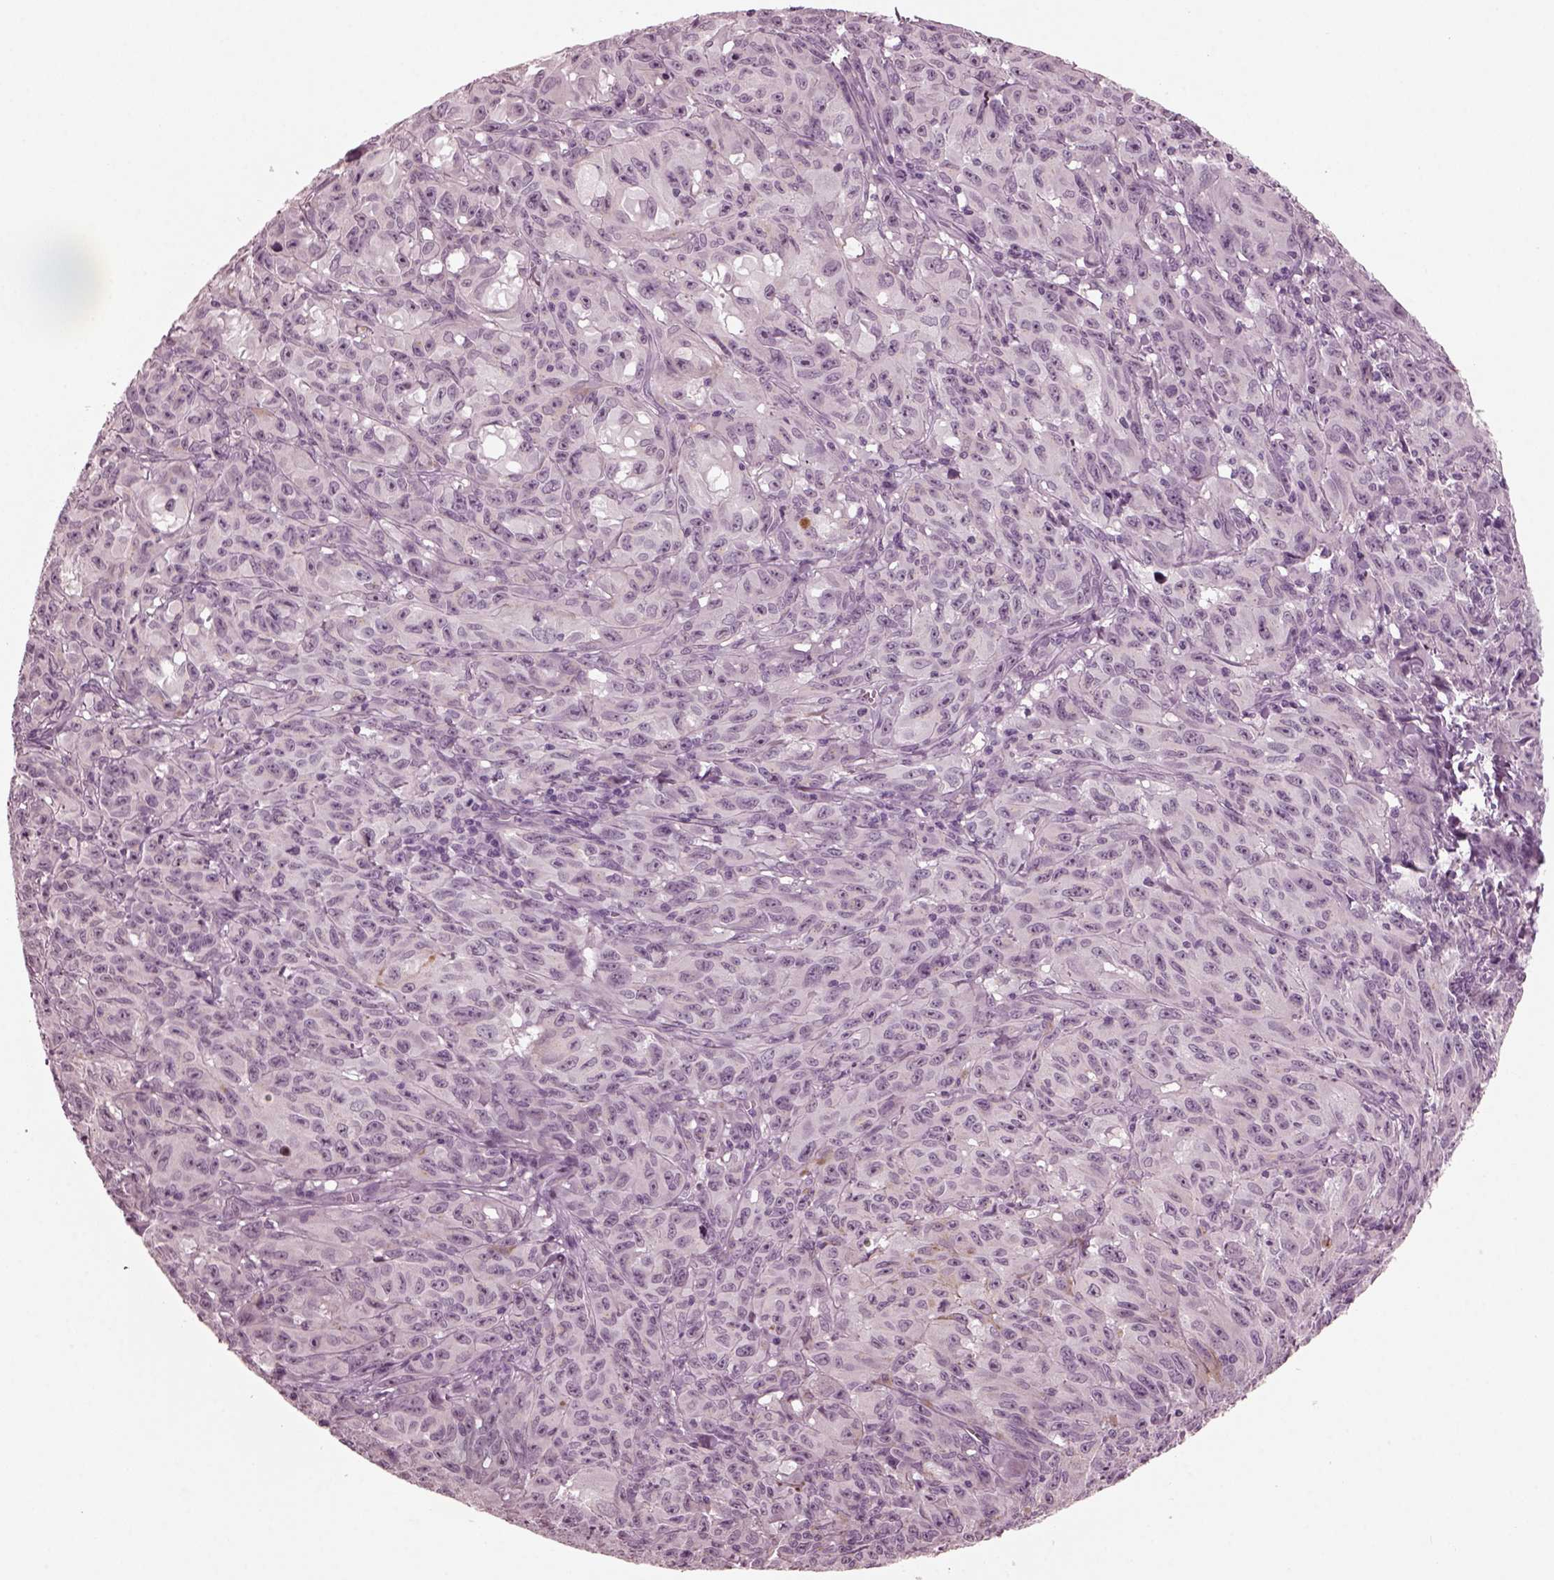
{"staining": {"intensity": "negative", "quantity": "none", "location": "none"}, "tissue": "melanoma", "cell_type": "Tumor cells", "image_type": "cancer", "snomed": [{"axis": "morphology", "description": "Malignant melanoma, NOS"}, {"axis": "topography", "description": "Vulva, labia, clitoris and Bartholin´s gland, NO"}], "caption": "IHC micrograph of malignant melanoma stained for a protein (brown), which shows no staining in tumor cells.", "gene": "MIB2", "patient": {"sex": "female", "age": 75}}